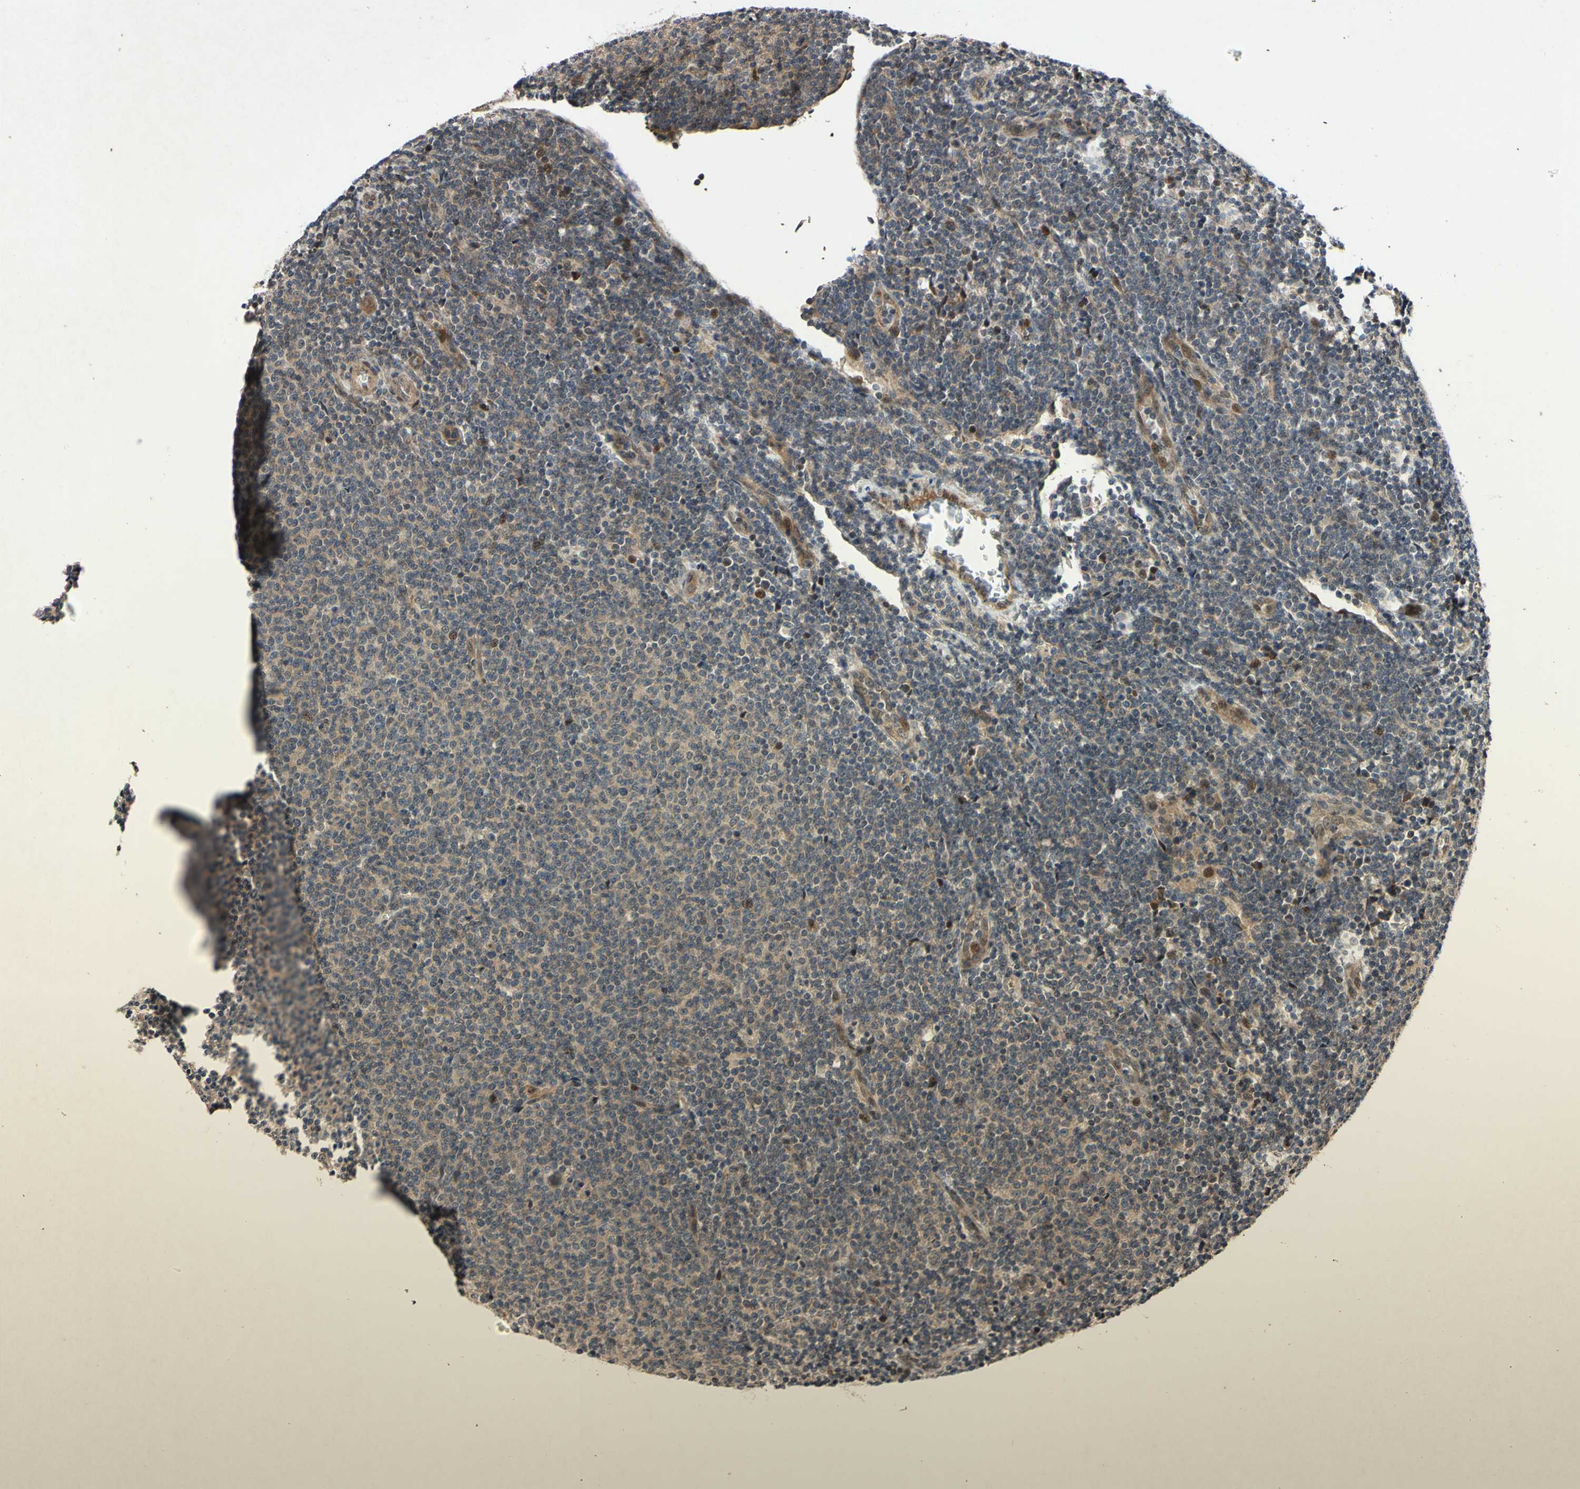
{"staining": {"intensity": "weak", "quantity": ">75%", "location": "cytoplasmic/membranous"}, "tissue": "lymphoma", "cell_type": "Tumor cells", "image_type": "cancer", "snomed": [{"axis": "morphology", "description": "Malignant lymphoma, non-Hodgkin's type, Low grade"}, {"axis": "topography", "description": "Lymph node"}], "caption": "There is low levels of weak cytoplasmic/membranous expression in tumor cells of lymphoma, as demonstrated by immunohistochemical staining (brown color).", "gene": "CSNK1E", "patient": {"sex": "male", "age": 66}}